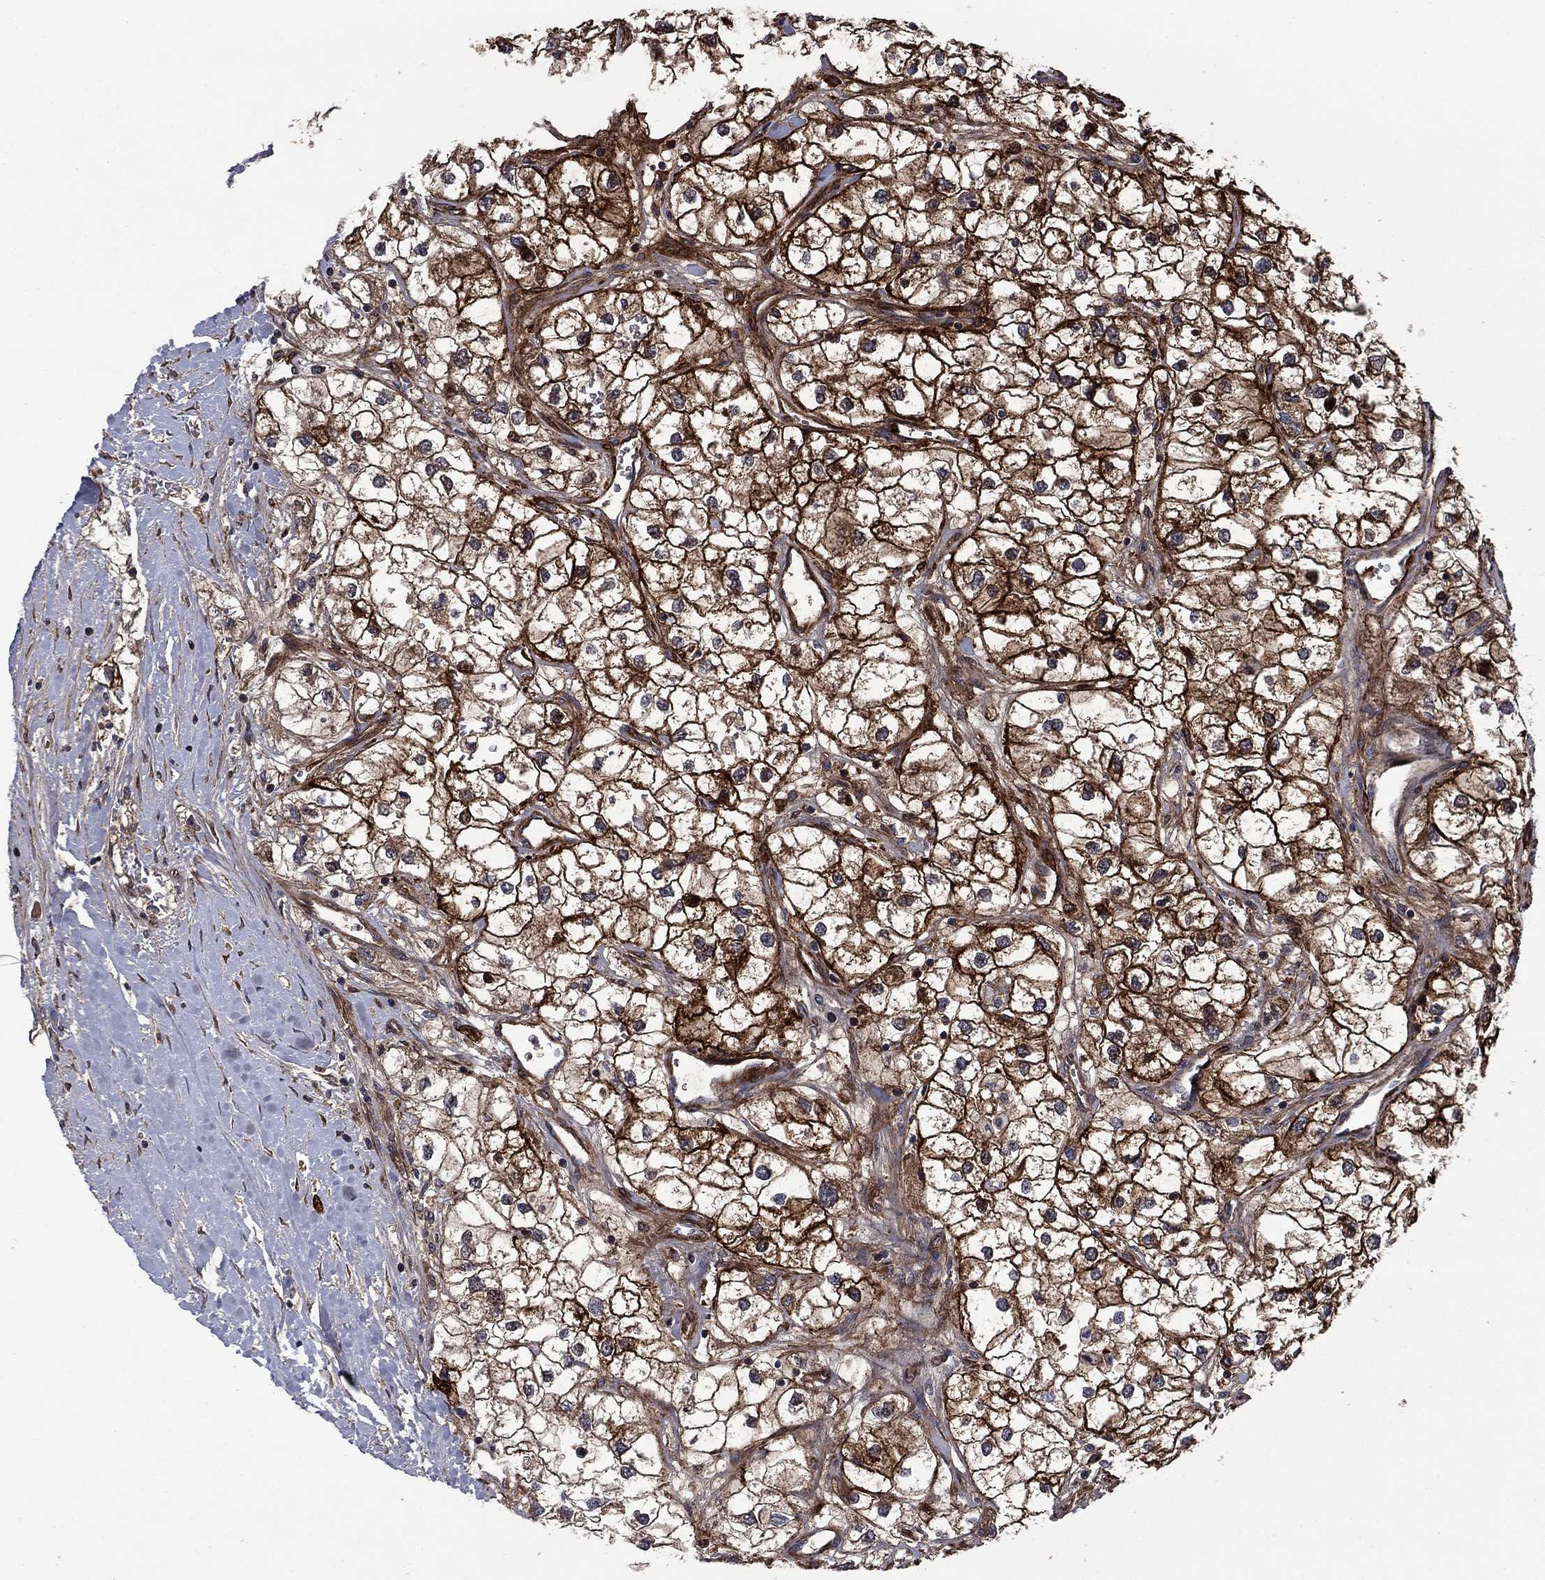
{"staining": {"intensity": "strong", "quantity": ">75%", "location": "cytoplasmic/membranous"}, "tissue": "renal cancer", "cell_type": "Tumor cells", "image_type": "cancer", "snomed": [{"axis": "morphology", "description": "Adenocarcinoma, NOS"}, {"axis": "topography", "description": "Kidney"}], "caption": "Strong cytoplasmic/membranous expression for a protein is appreciated in approximately >75% of tumor cells of renal adenocarcinoma using IHC.", "gene": "HDAC4", "patient": {"sex": "male", "age": 59}}